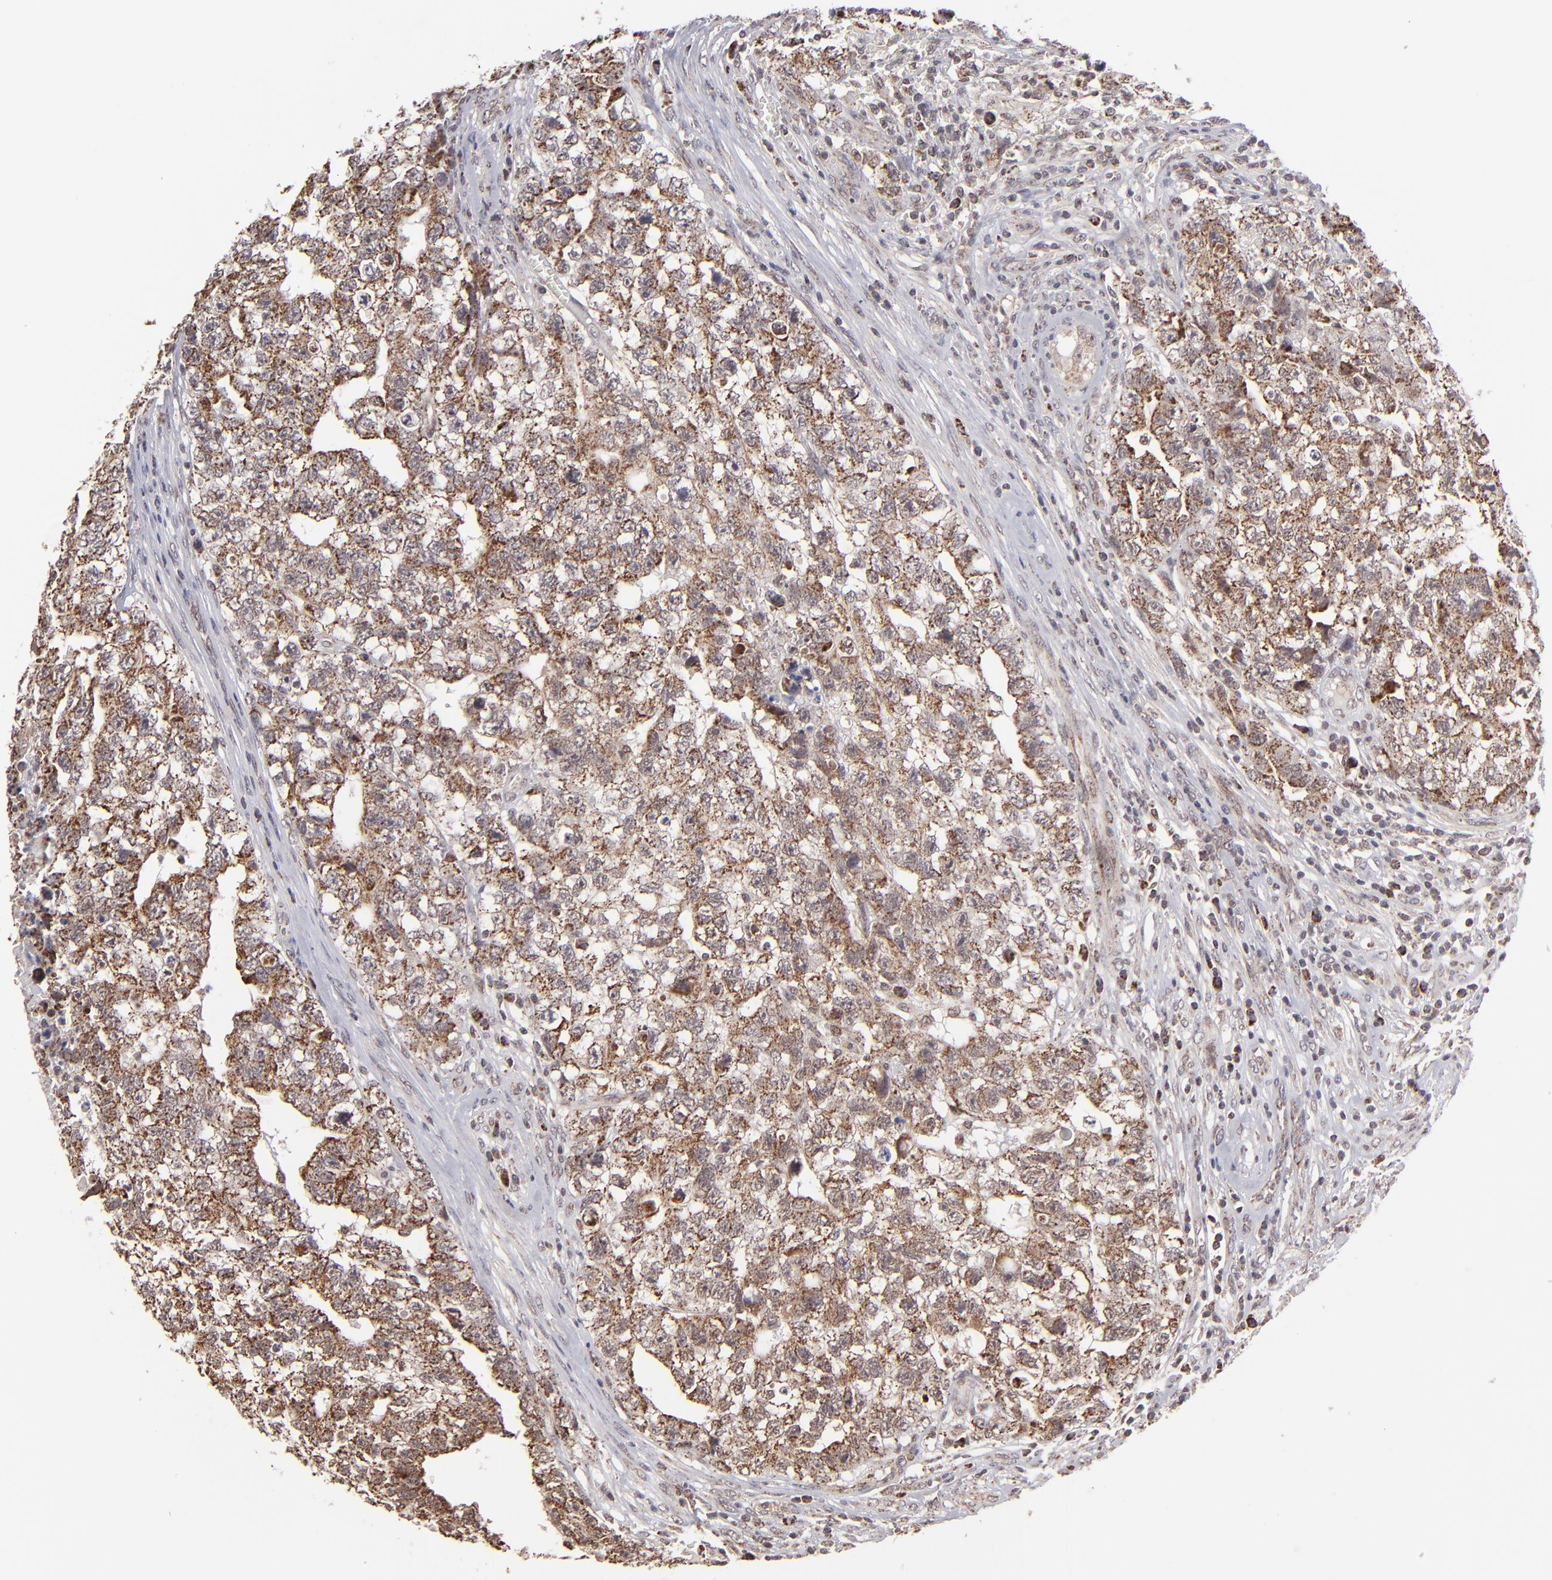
{"staining": {"intensity": "moderate", "quantity": ">75%", "location": "cytoplasmic/membranous"}, "tissue": "testis cancer", "cell_type": "Tumor cells", "image_type": "cancer", "snomed": [{"axis": "morphology", "description": "Carcinoma, Embryonal, NOS"}, {"axis": "topography", "description": "Testis"}], "caption": "An immunohistochemistry (IHC) micrograph of tumor tissue is shown. Protein staining in brown labels moderate cytoplasmic/membranous positivity in testis cancer (embryonal carcinoma) within tumor cells.", "gene": "SLC15A1", "patient": {"sex": "male", "age": 31}}